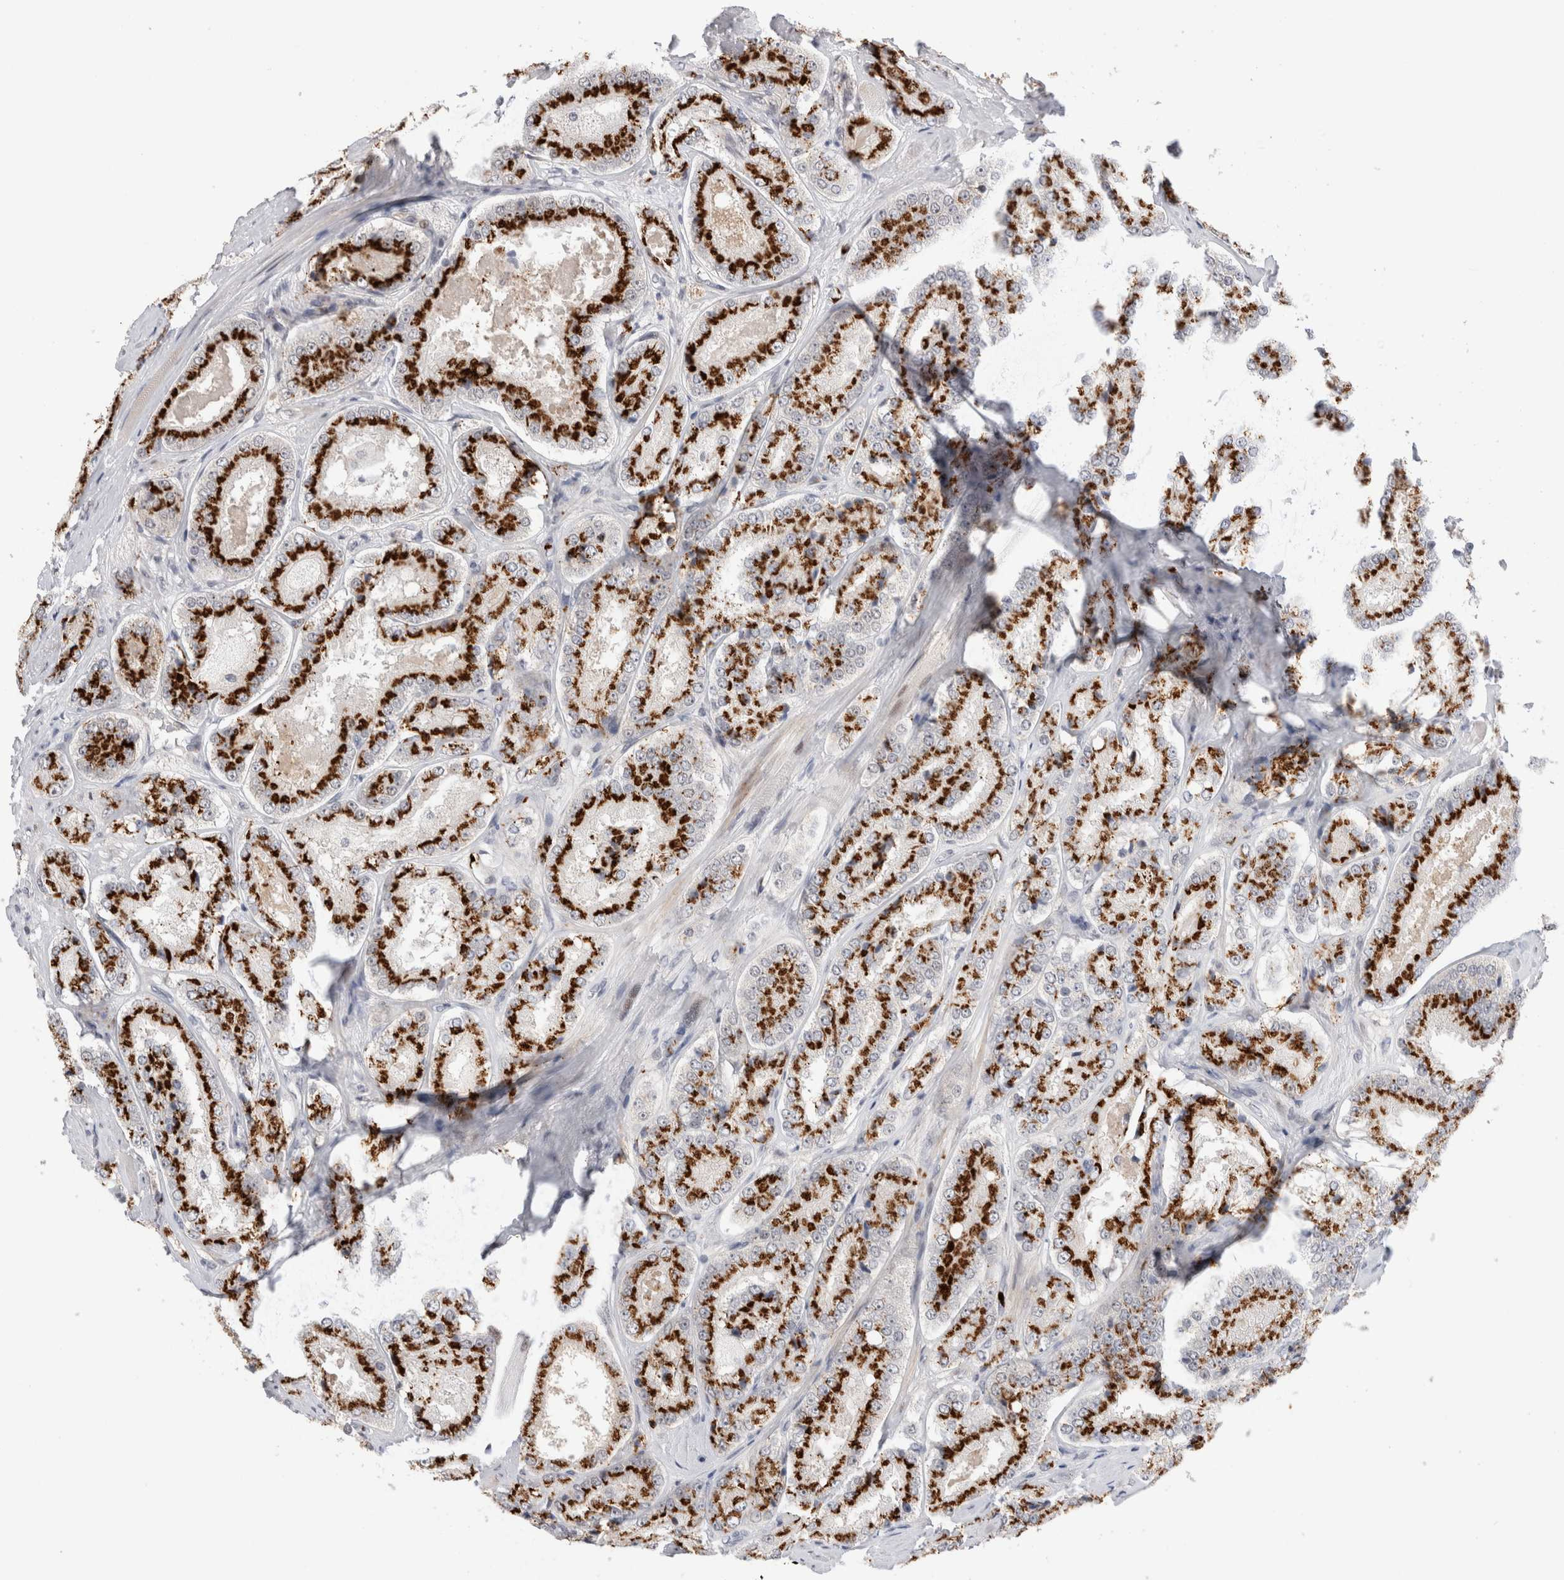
{"staining": {"intensity": "strong", "quantity": ">75%", "location": "cytoplasmic/membranous"}, "tissue": "prostate cancer", "cell_type": "Tumor cells", "image_type": "cancer", "snomed": [{"axis": "morphology", "description": "Adenocarcinoma, High grade"}, {"axis": "topography", "description": "Prostate"}], "caption": "IHC image of neoplastic tissue: human prostate adenocarcinoma (high-grade) stained using IHC reveals high levels of strong protein expression localized specifically in the cytoplasmic/membranous of tumor cells, appearing as a cytoplasmic/membranous brown color.", "gene": "VPS28", "patient": {"sex": "male", "age": 65}}